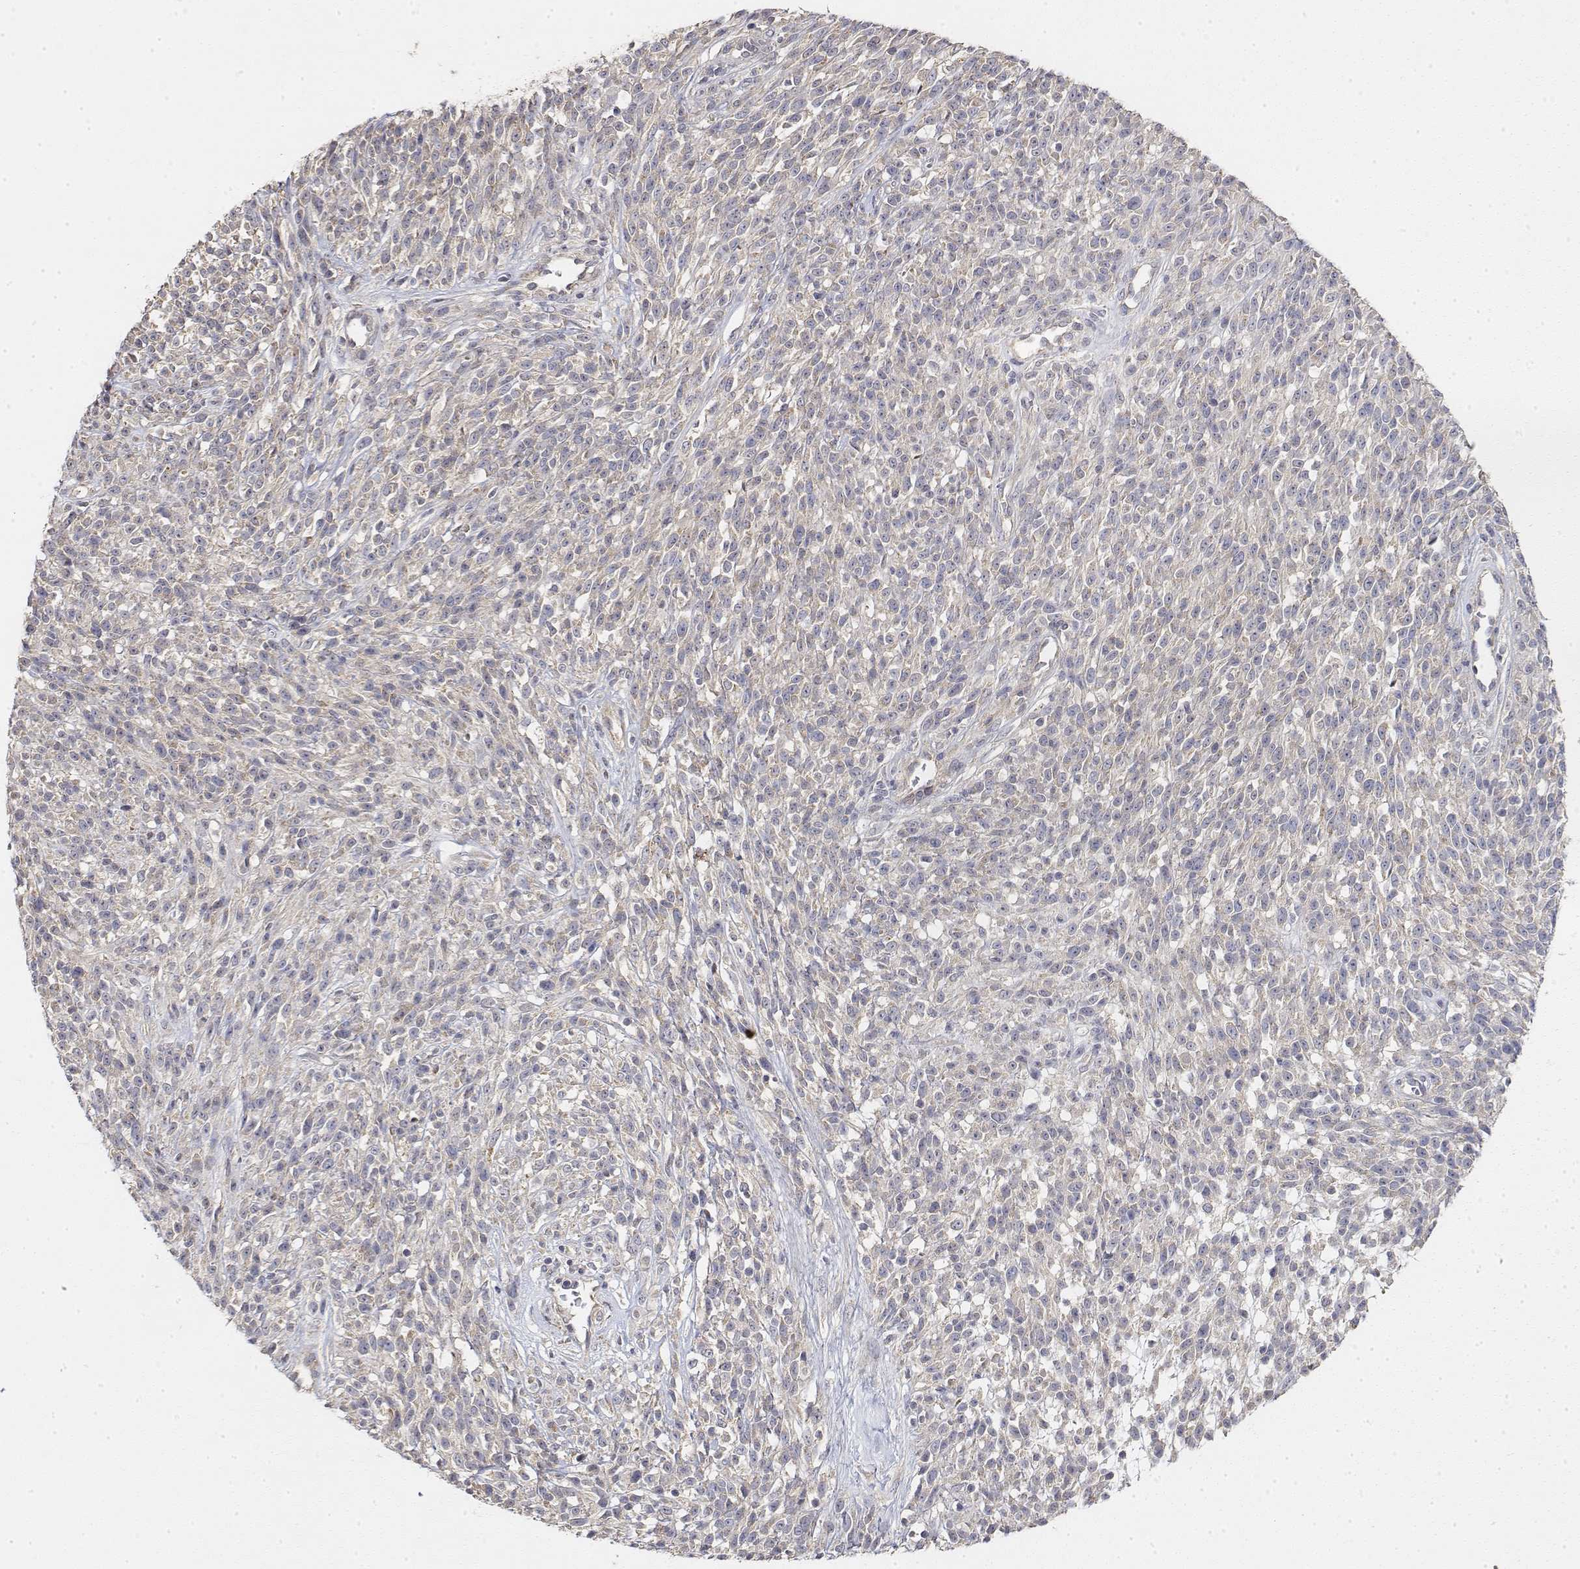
{"staining": {"intensity": "negative", "quantity": "none", "location": "none"}, "tissue": "melanoma", "cell_type": "Tumor cells", "image_type": "cancer", "snomed": [{"axis": "morphology", "description": "Malignant melanoma, NOS"}, {"axis": "topography", "description": "Skin"}, {"axis": "topography", "description": "Skin of trunk"}], "caption": "This is an immunohistochemistry (IHC) image of human malignant melanoma. There is no positivity in tumor cells.", "gene": "LONRF3", "patient": {"sex": "male", "age": 74}}